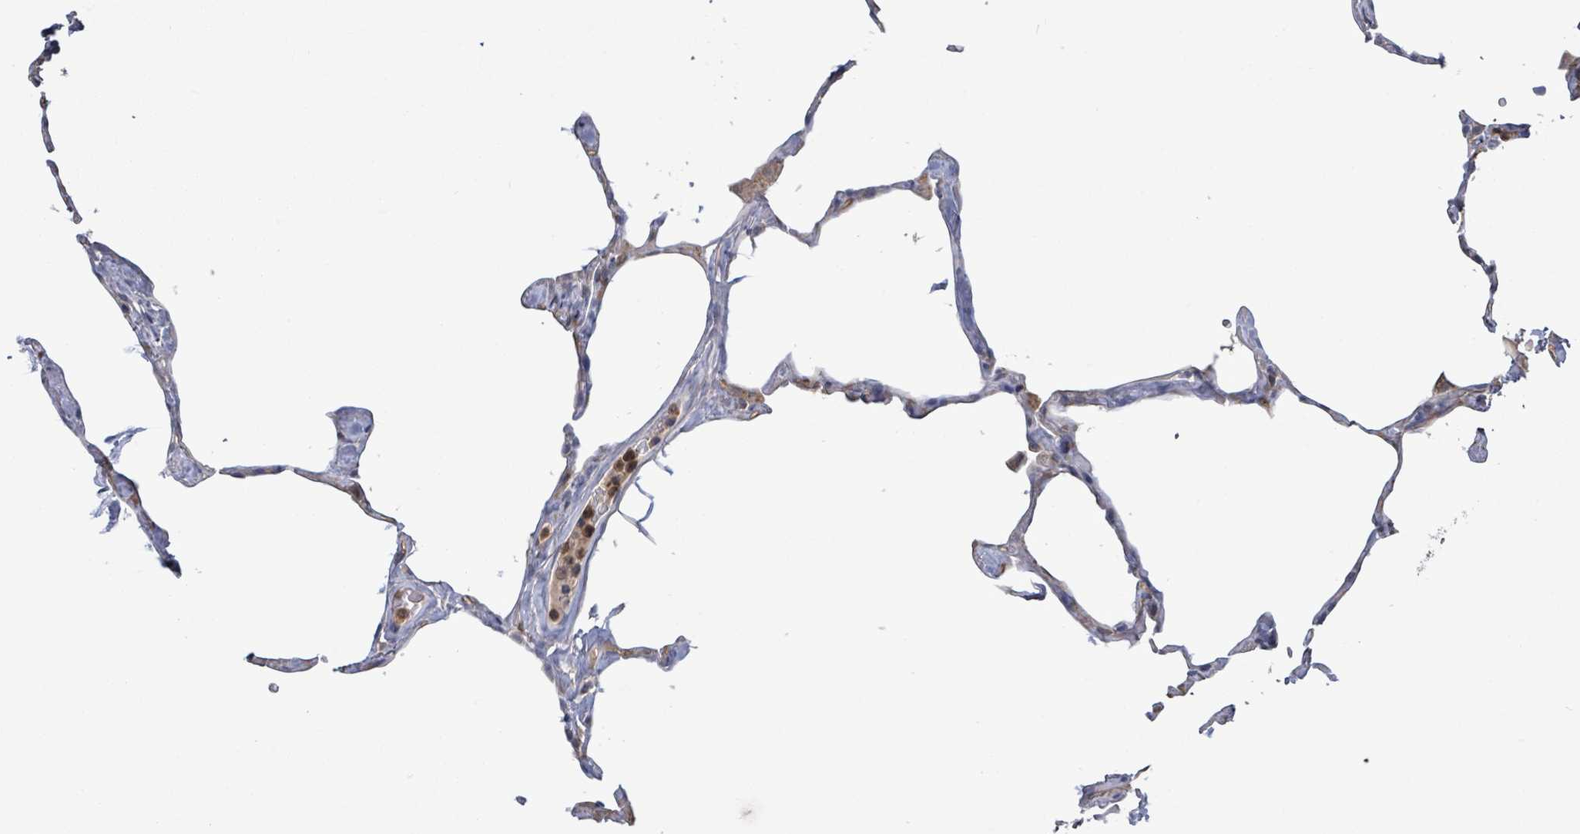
{"staining": {"intensity": "weak", "quantity": "25%-75%", "location": "cytoplasmic/membranous"}, "tissue": "lung", "cell_type": "Alveolar cells", "image_type": "normal", "snomed": [{"axis": "morphology", "description": "Normal tissue, NOS"}, {"axis": "topography", "description": "Lung"}], "caption": "Lung stained for a protein (brown) reveals weak cytoplasmic/membranous positive staining in about 25%-75% of alveolar cells.", "gene": "SERPINE3", "patient": {"sex": "male", "age": 65}}